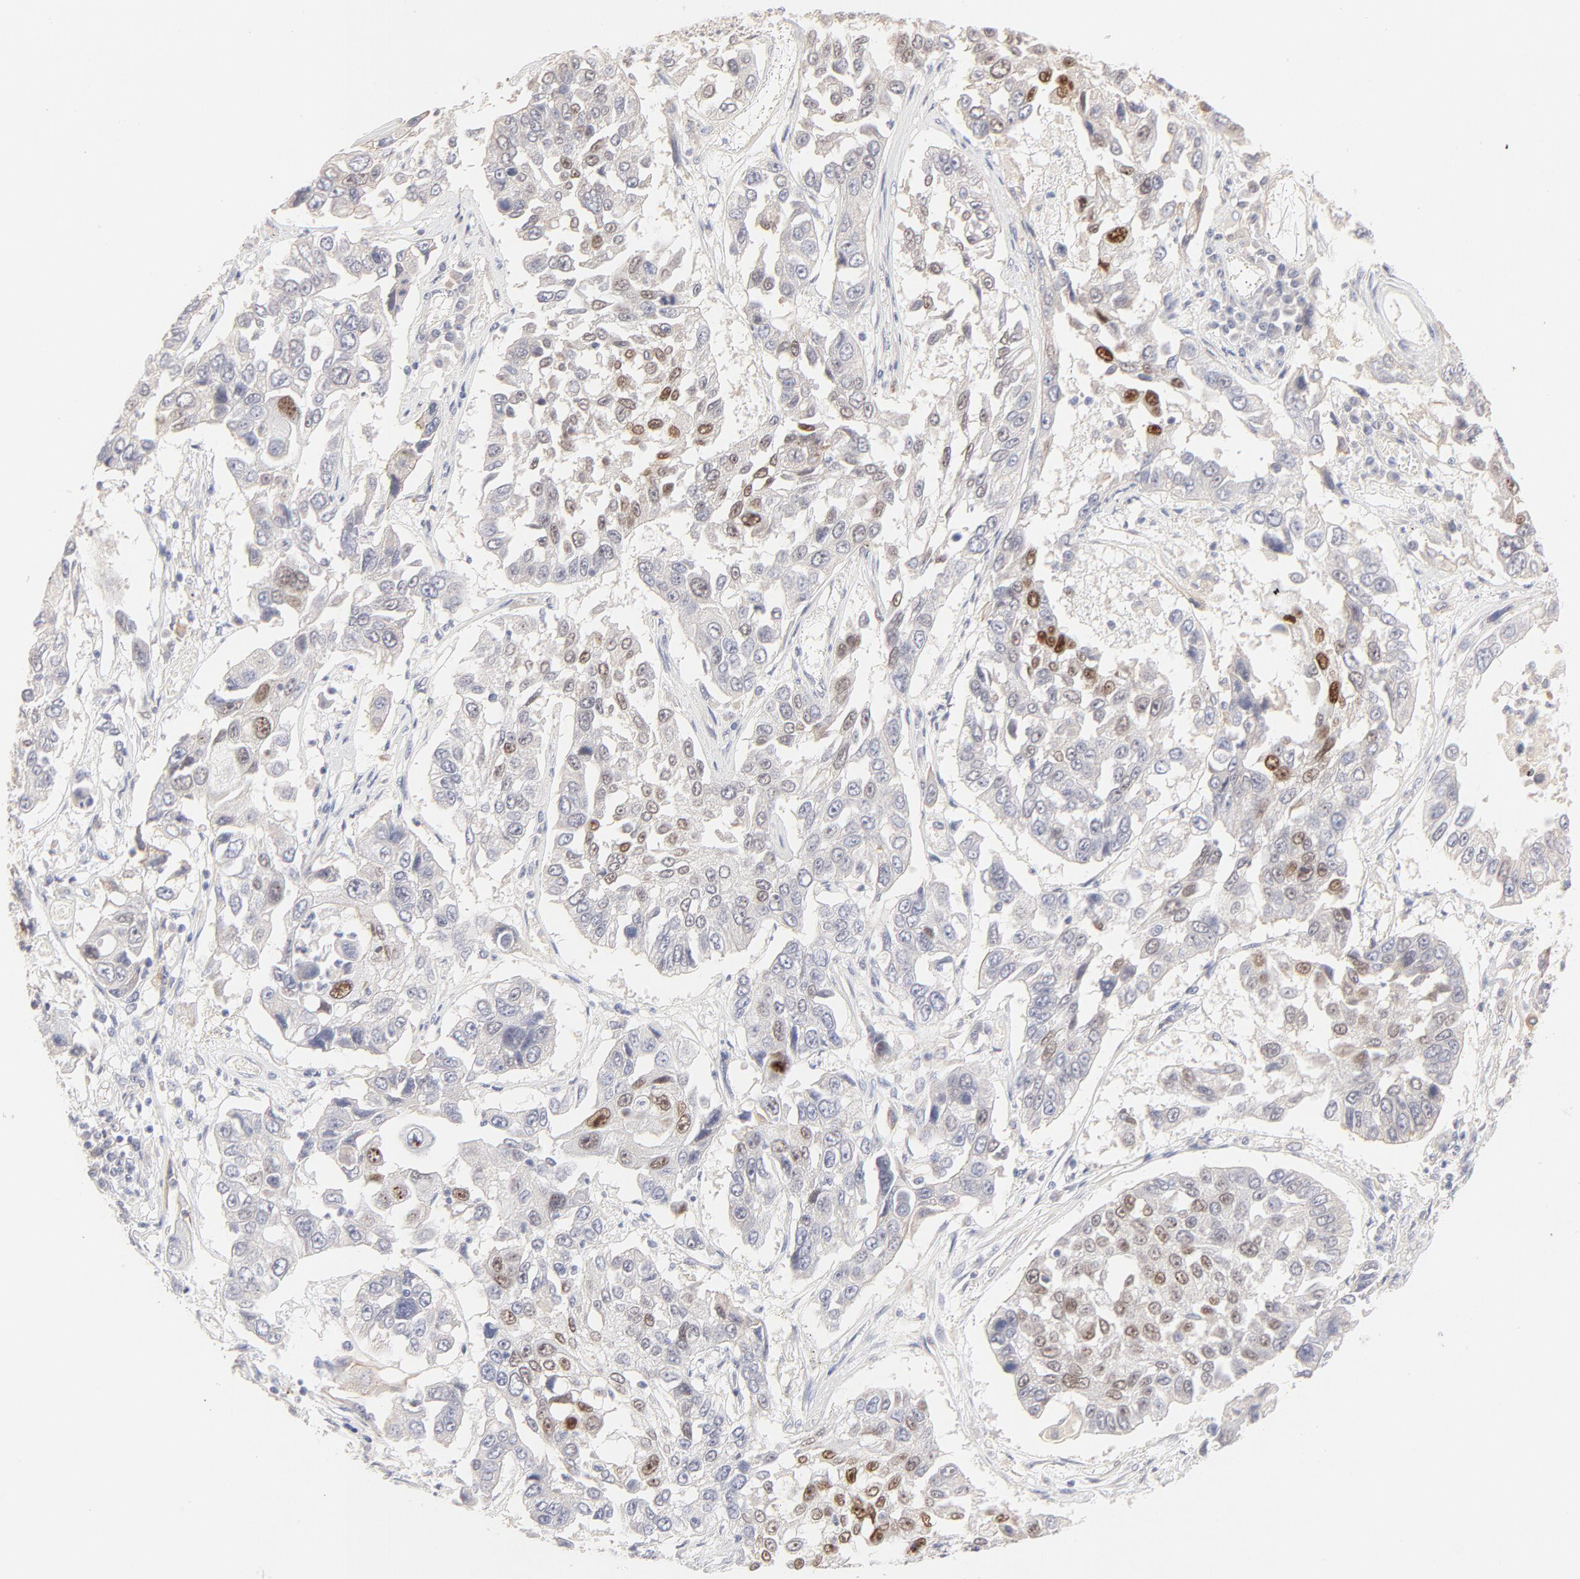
{"staining": {"intensity": "moderate", "quantity": "25%-75%", "location": "nuclear"}, "tissue": "lung cancer", "cell_type": "Tumor cells", "image_type": "cancer", "snomed": [{"axis": "morphology", "description": "Squamous cell carcinoma, NOS"}, {"axis": "topography", "description": "Lung"}], "caption": "The histopathology image displays staining of lung cancer (squamous cell carcinoma), revealing moderate nuclear protein positivity (brown color) within tumor cells. The staining was performed using DAB, with brown indicating positive protein expression. Nuclei are stained blue with hematoxylin.", "gene": "ELF3", "patient": {"sex": "male", "age": 71}}